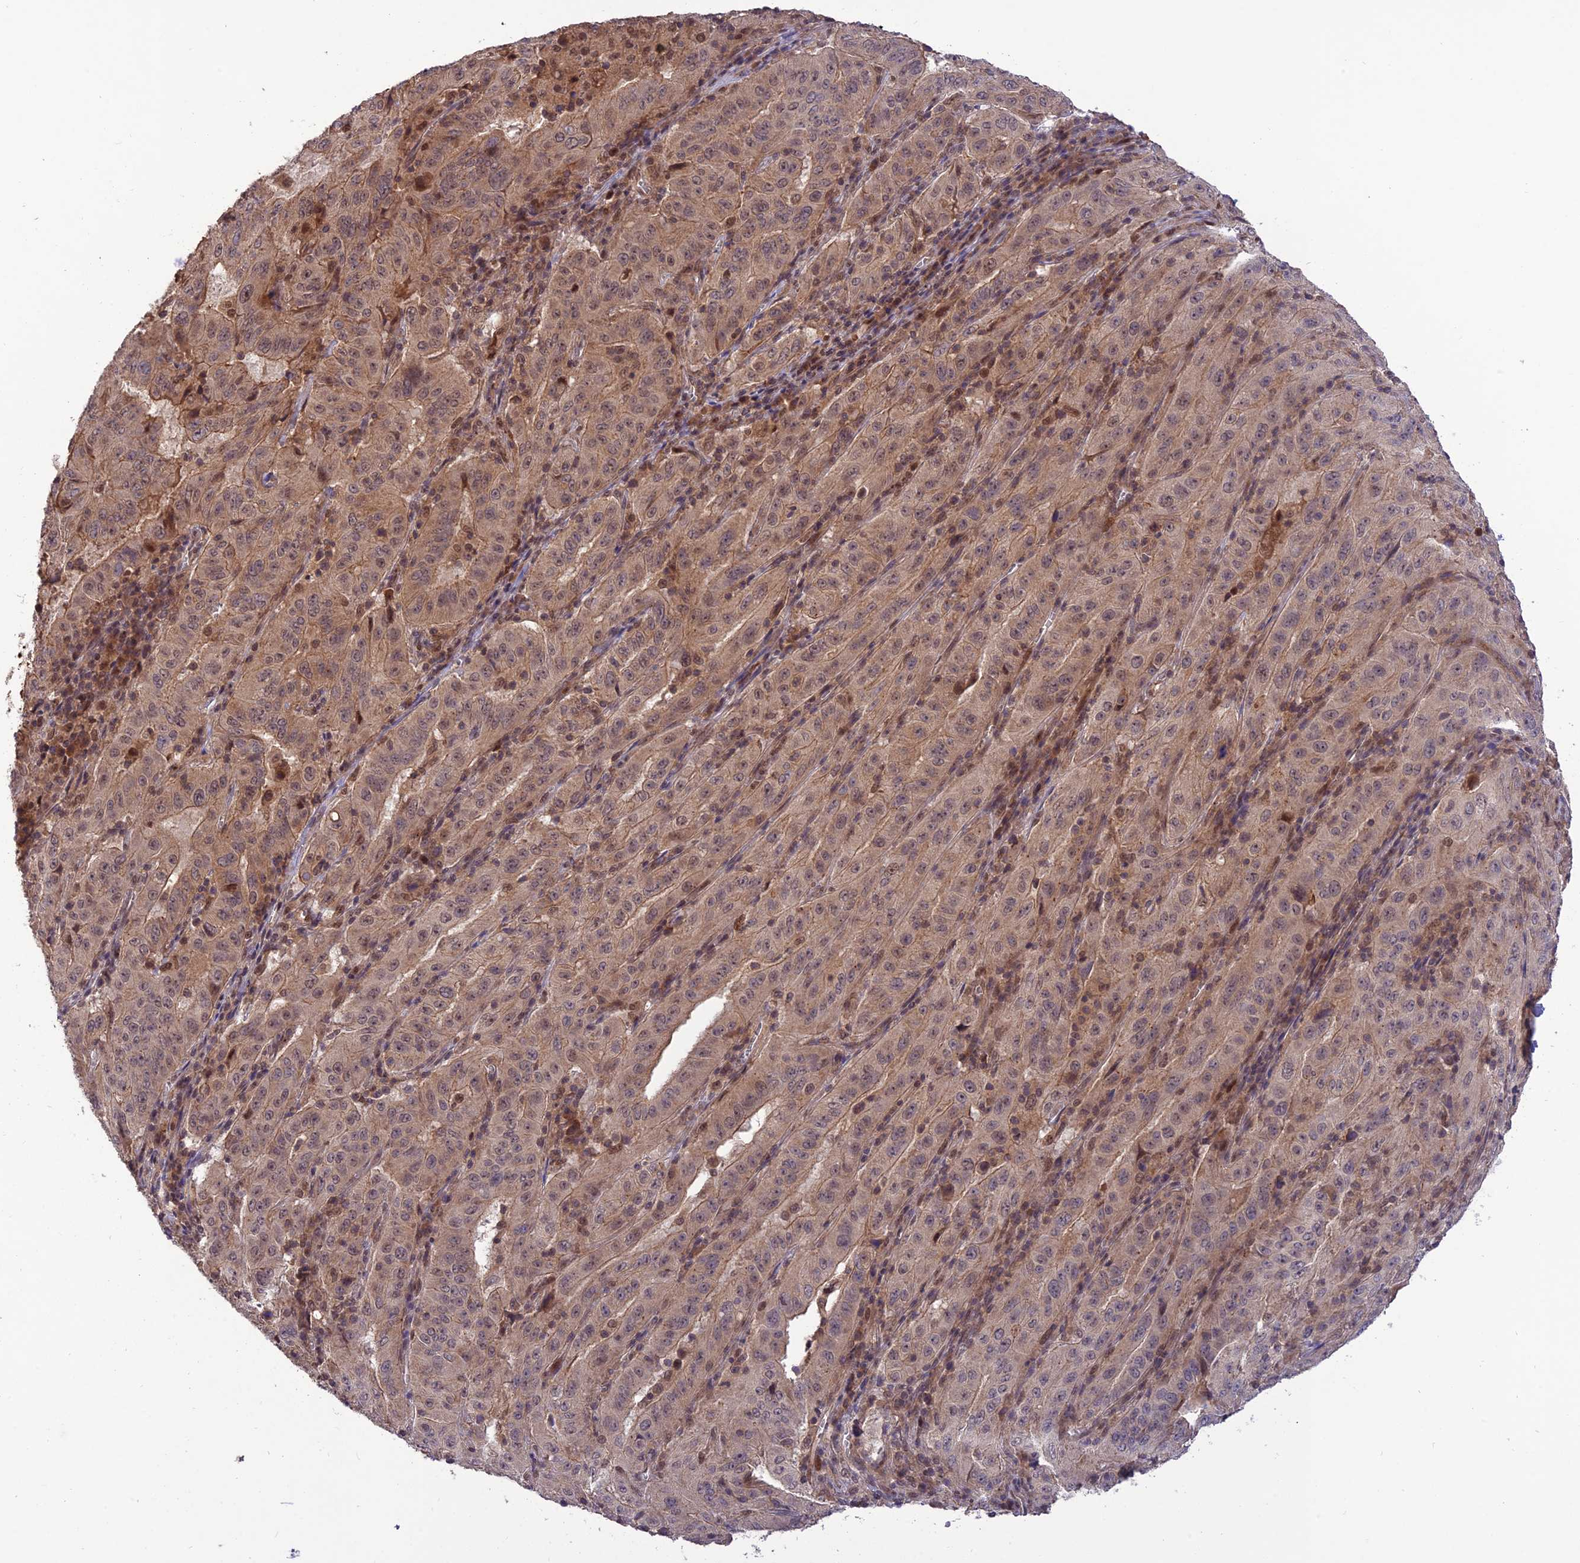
{"staining": {"intensity": "weak", "quantity": "25%-75%", "location": "cytoplasmic/membranous,nuclear"}, "tissue": "pancreatic cancer", "cell_type": "Tumor cells", "image_type": "cancer", "snomed": [{"axis": "morphology", "description": "Adenocarcinoma, NOS"}, {"axis": "topography", "description": "Pancreas"}], "caption": "Immunohistochemical staining of pancreatic adenocarcinoma displays low levels of weak cytoplasmic/membranous and nuclear expression in about 25%-75% of tumor cells. The staining was performed using DAB (3,3'-diaminobenzidine), with brown indicating positive protein expression. Nuclei are stained blue with hematoxylin.", "gene": "REV1", "patient": {"sex": "male", "age": 63}}